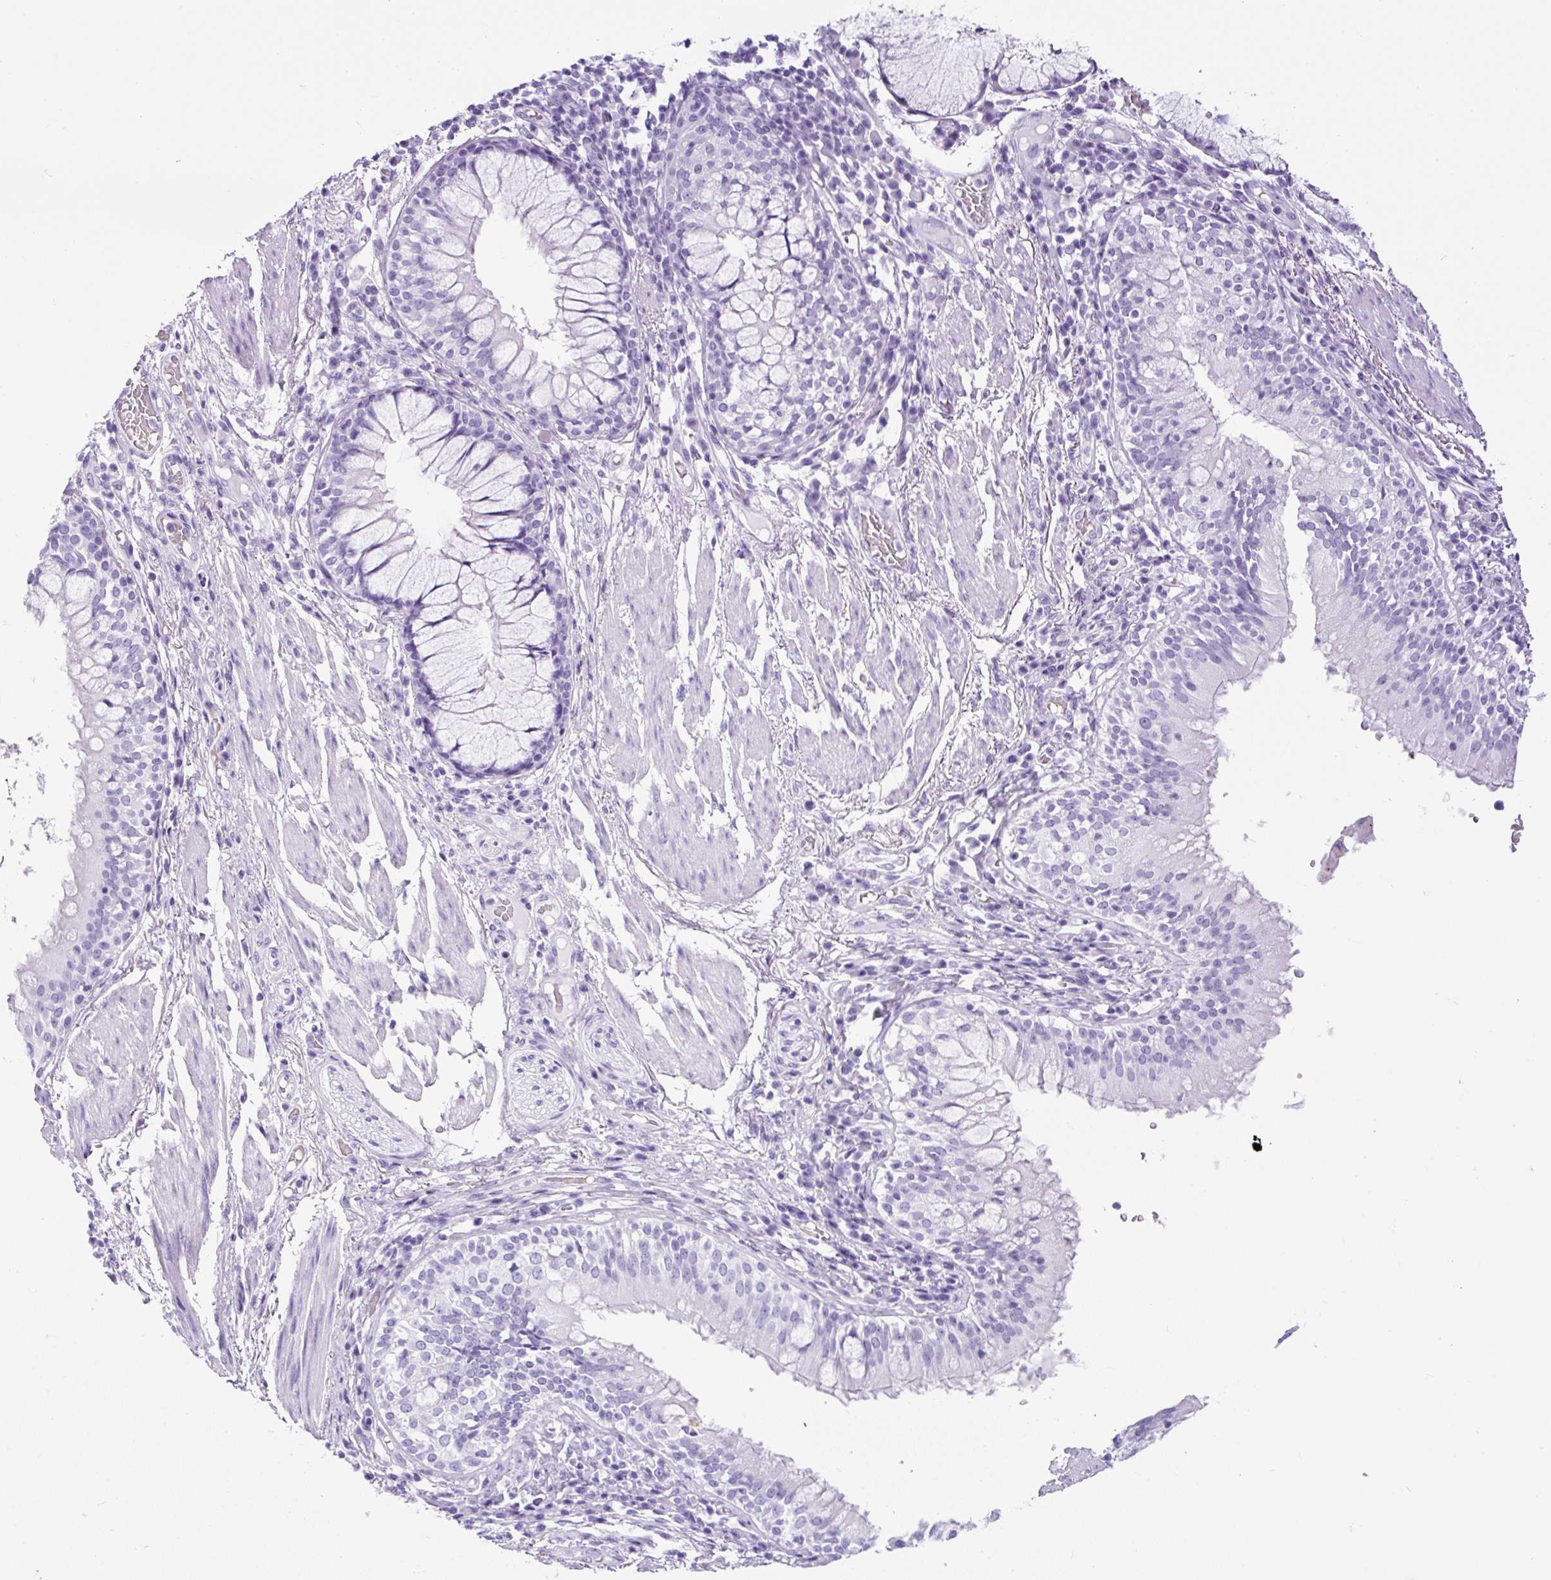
{"staining": {"intensity": "negative", "quantity": "none", "location": "none"}, "tissue": "adipose tissue", "cell_type": "Adipocytes", "image_type": "normal", "snomed": [{"axis": "morphology", "description": "Normal tissue, NOS"}, {"axis": "topography", "description": "Cartilage tissue"}, {"axis": "topography", "description": "Bronchus"}], "caption": "High power microscopy micrograph of an immunohistochemistry (IHC) histopathology image of normal adipose tissue, revealing no significant expression in adipocytes. (DAB (3,3'-diaminobenzidine) immunohistochemistry (IHC) with hematoxylin counter stain).", "gene": "CEL", "patient": {"sex": "male", "age": 56}}